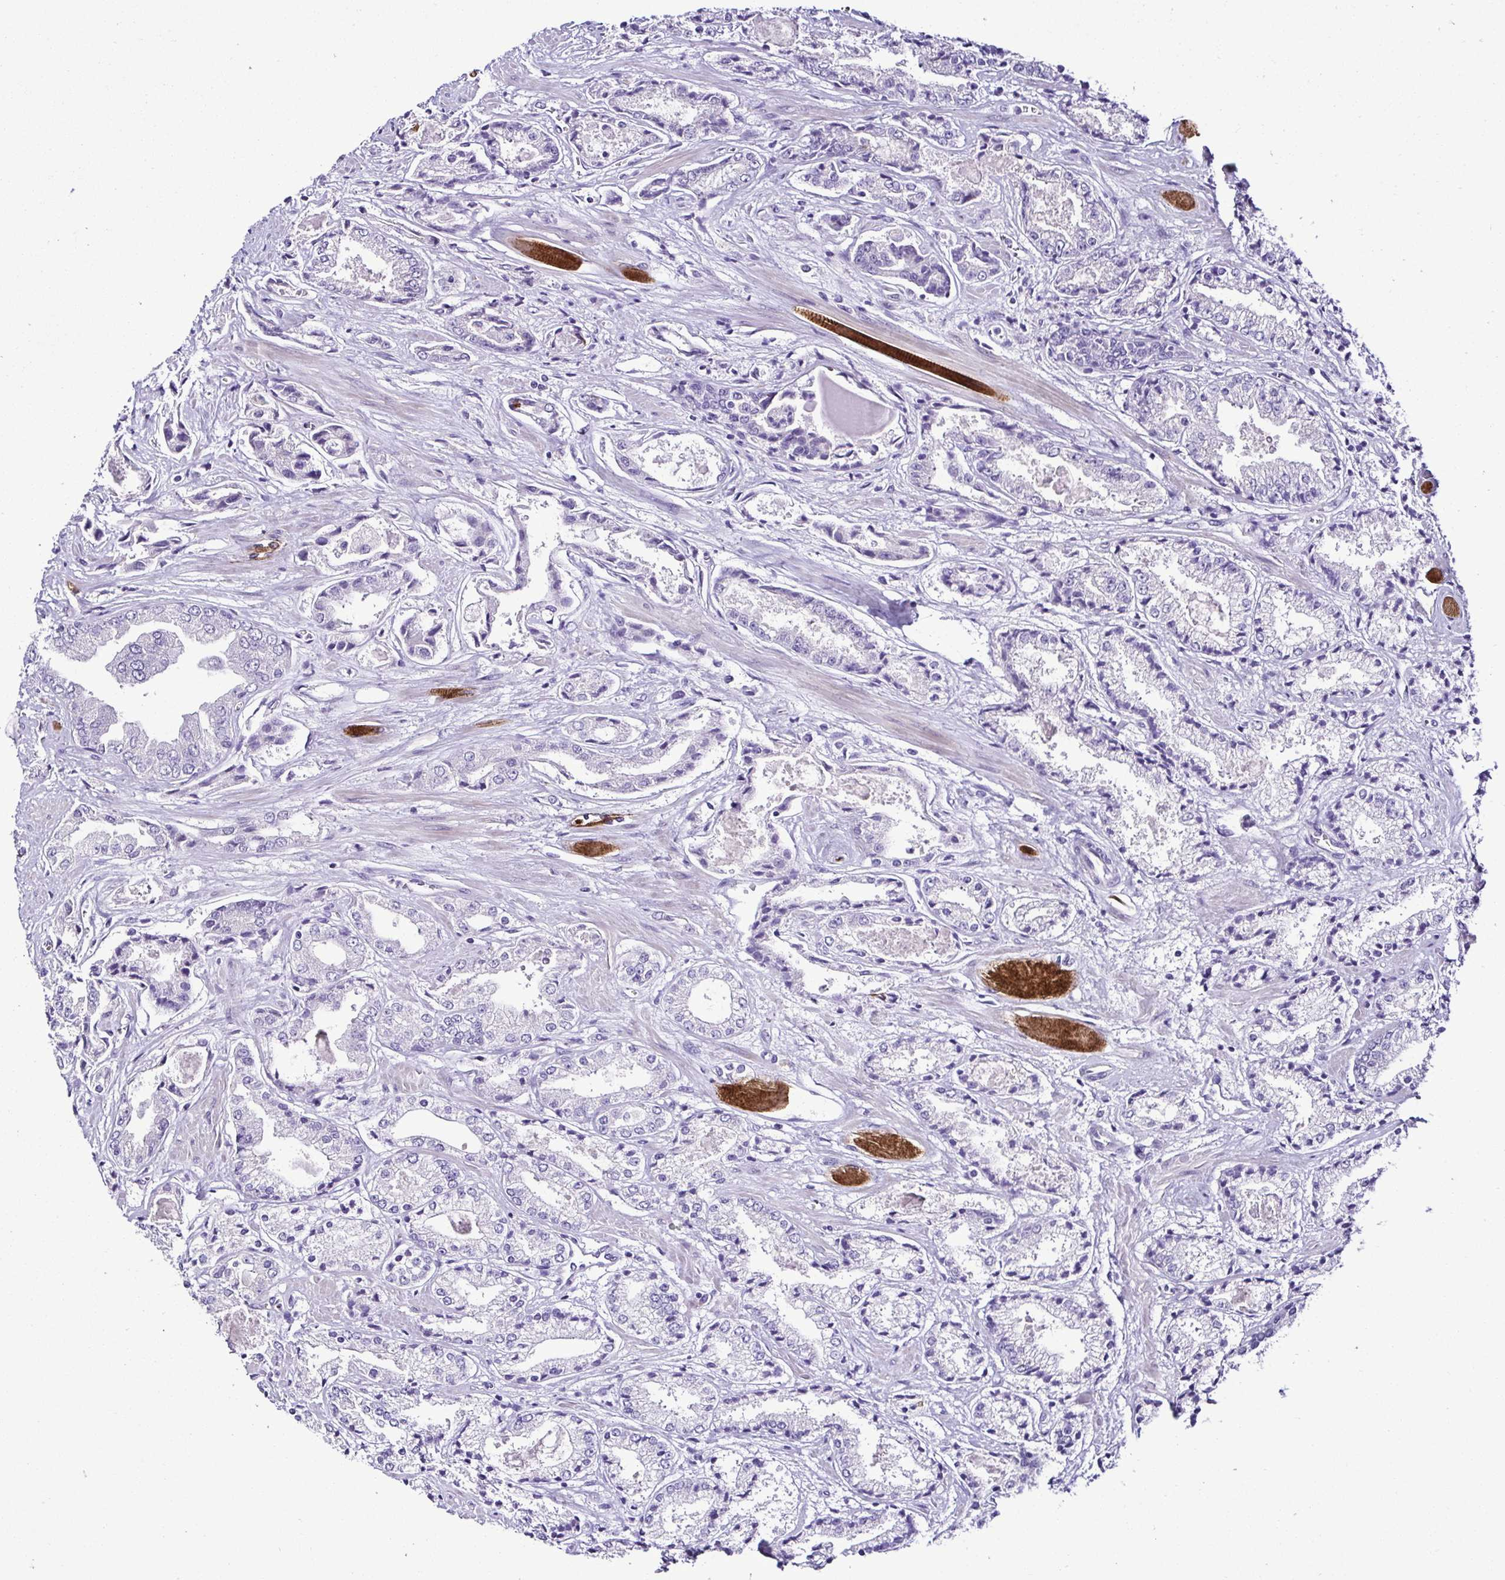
{"staining": {"intensity": "negative", "quantity": "none", "location": "none"}, "tissue": "prostate cancer", "cell_type": "Tumor cells", "image_type": "cancer", "snomed": [{"axis": "morphology", "description": "Adenocarcinoma, High grade"}, {"axis": "topography", "description": "Prostate"}], "caption": "IHC image of prostate adenocarcinoma (high-grade) stained for a protein (brown), which shows no staining in tumor cells.", "gene": "SRL", "patient": {"sex": "male", "age": 64}}